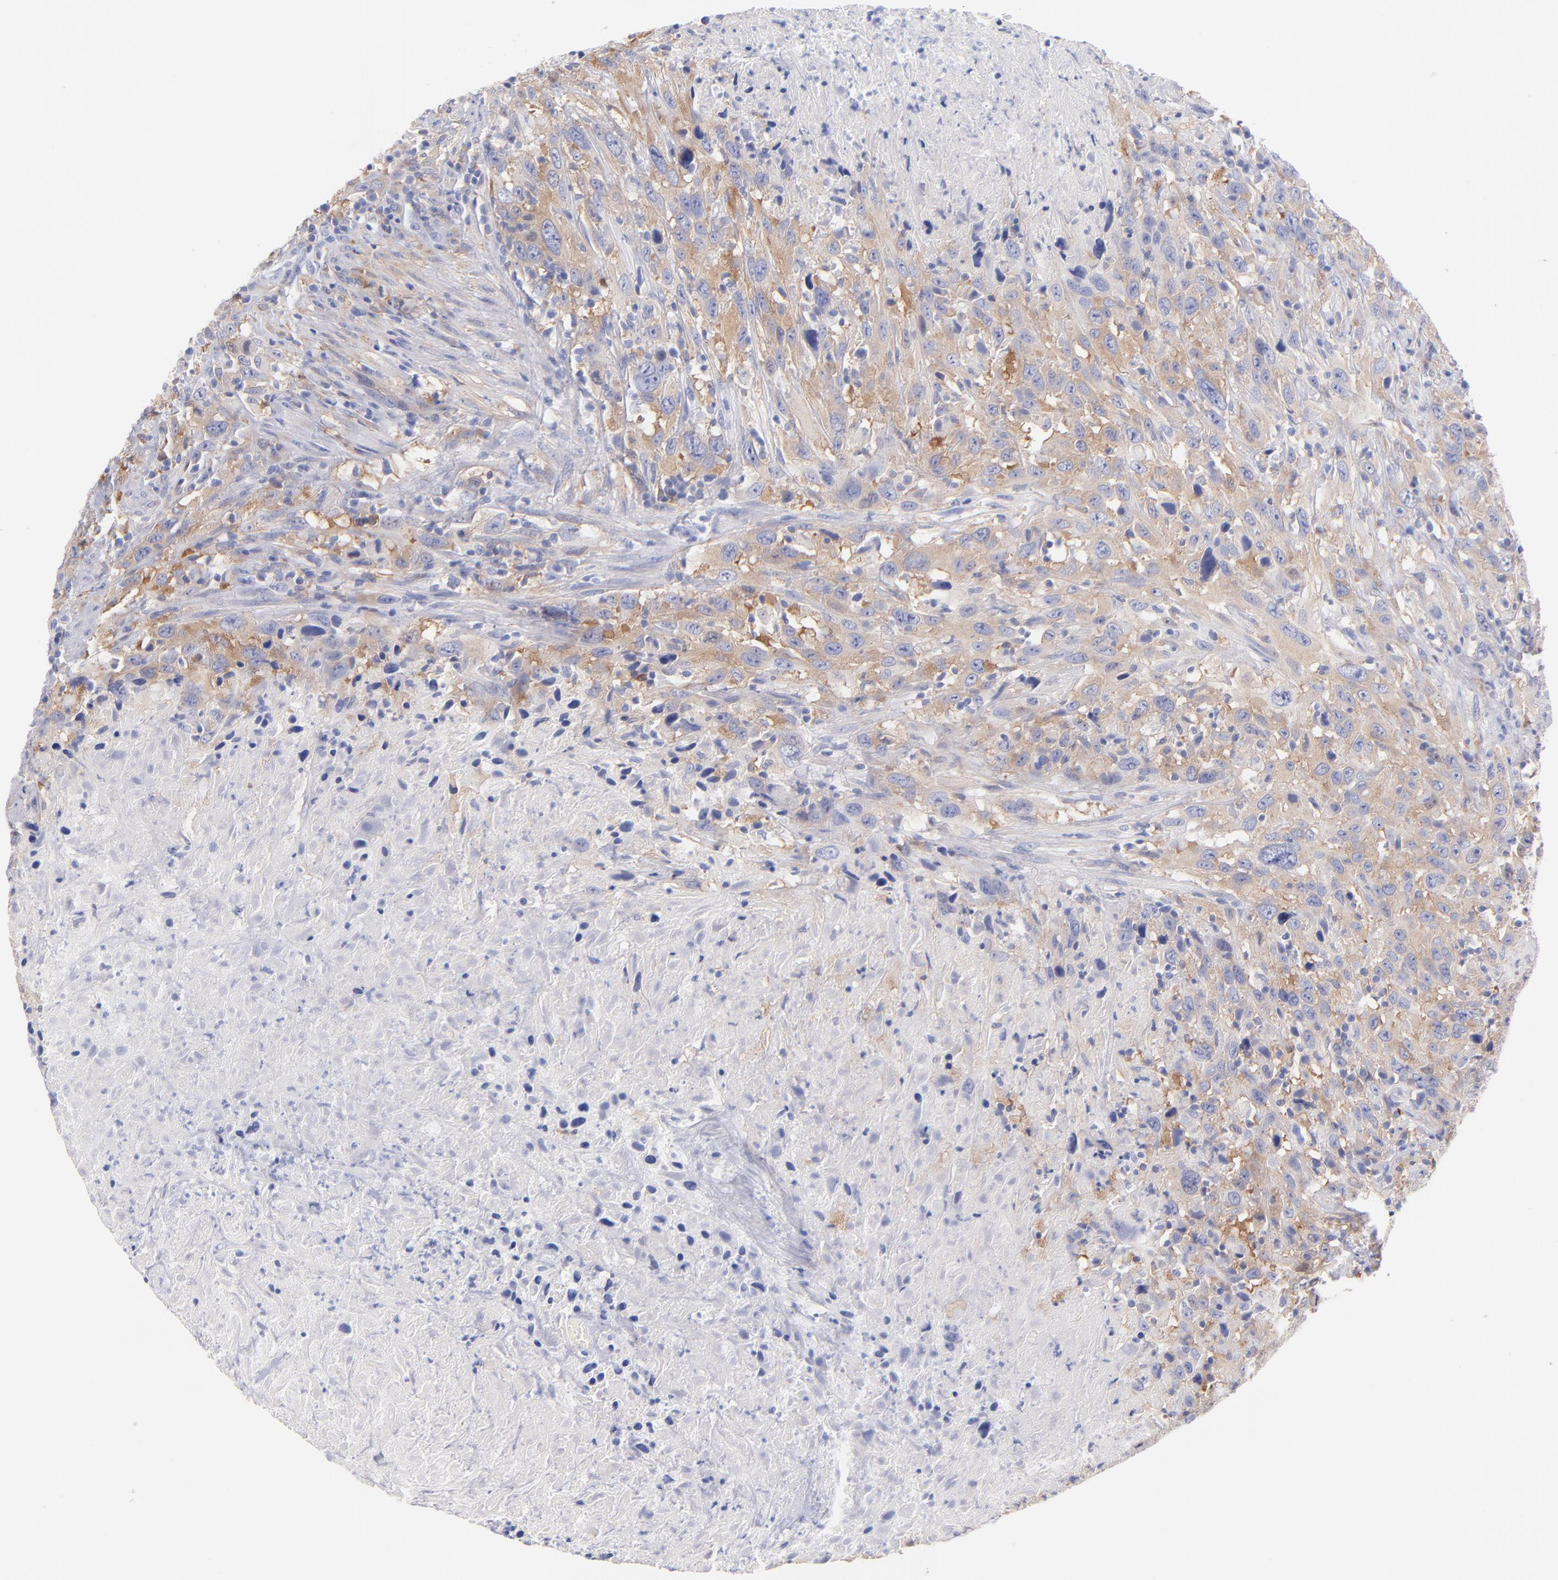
{"staining": {"intensity": "moderate", "quantity": ">75%", "location": "cytoplasmic/membranous"}, "tissue": "urothelial cancer", "cell_type": "Tumor cells", "image_type": "cancer", "snomed": [{"axis": "morphology", "description": "Urothelial carcinoma, High grade"}, {"axis": "topography", "description": "Urinary bladder"}], "caption": "IHC (DAB) staining of high-grade urothelial carcinoma reveals moderate cytoplasmic/membranous protein expression in about >75% of tumor cells.", "gene": "PRKCA", "patient": {"sex": "male", "age": 61}}